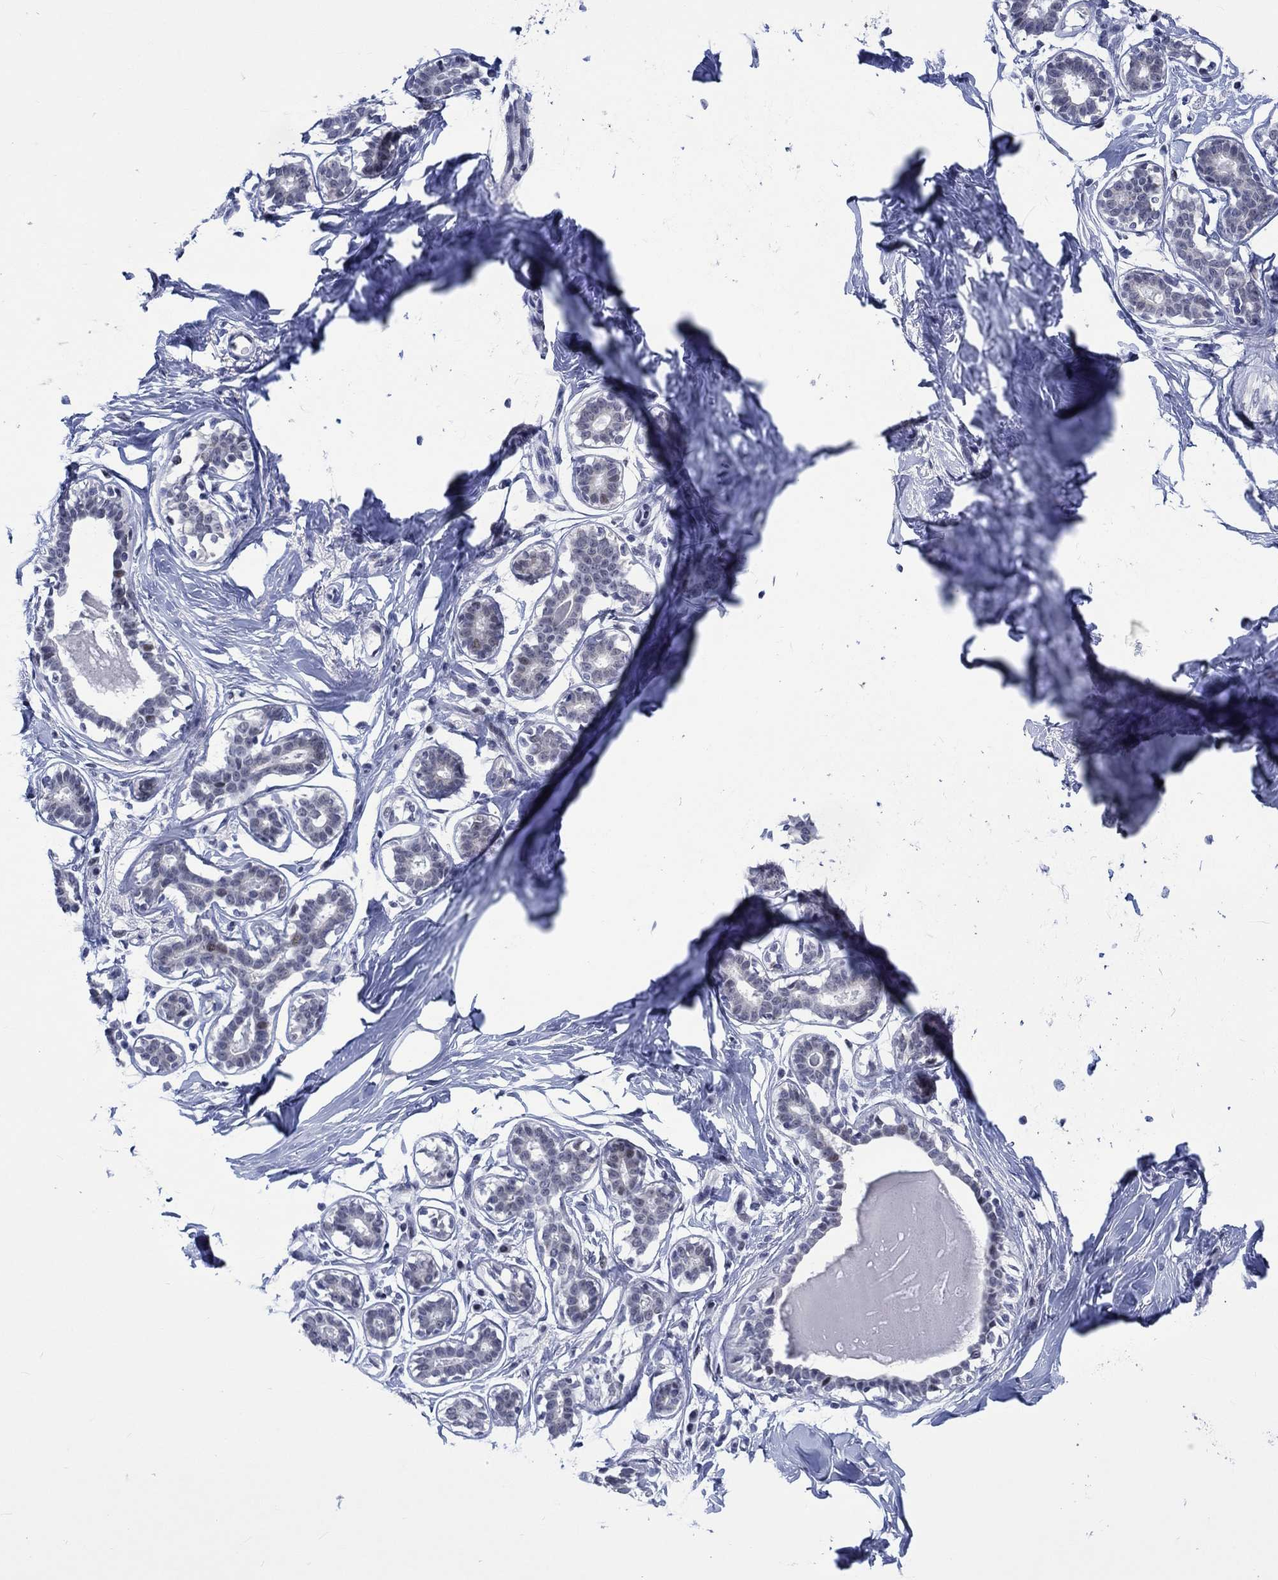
{"staining": {"intensity": "negative", "quantity": "none", "location": "none"}, "tissue": "breast", "cell_type": "Adipocytes", "image_type": "normal", "snomed": [{"axis": "morphology", "description": "Normal tissue, NOS"}, {"axis": "morphology", "description": "Lobular carcinoma, in situ"}, {"axis": "topography", "description": "Breast"}], "caption": "Breast stained for a protein using immunohistochemistry displays no staining adipocytes.", "gene": "NEU3", "patient": {"sex": "female", "age": 35}}